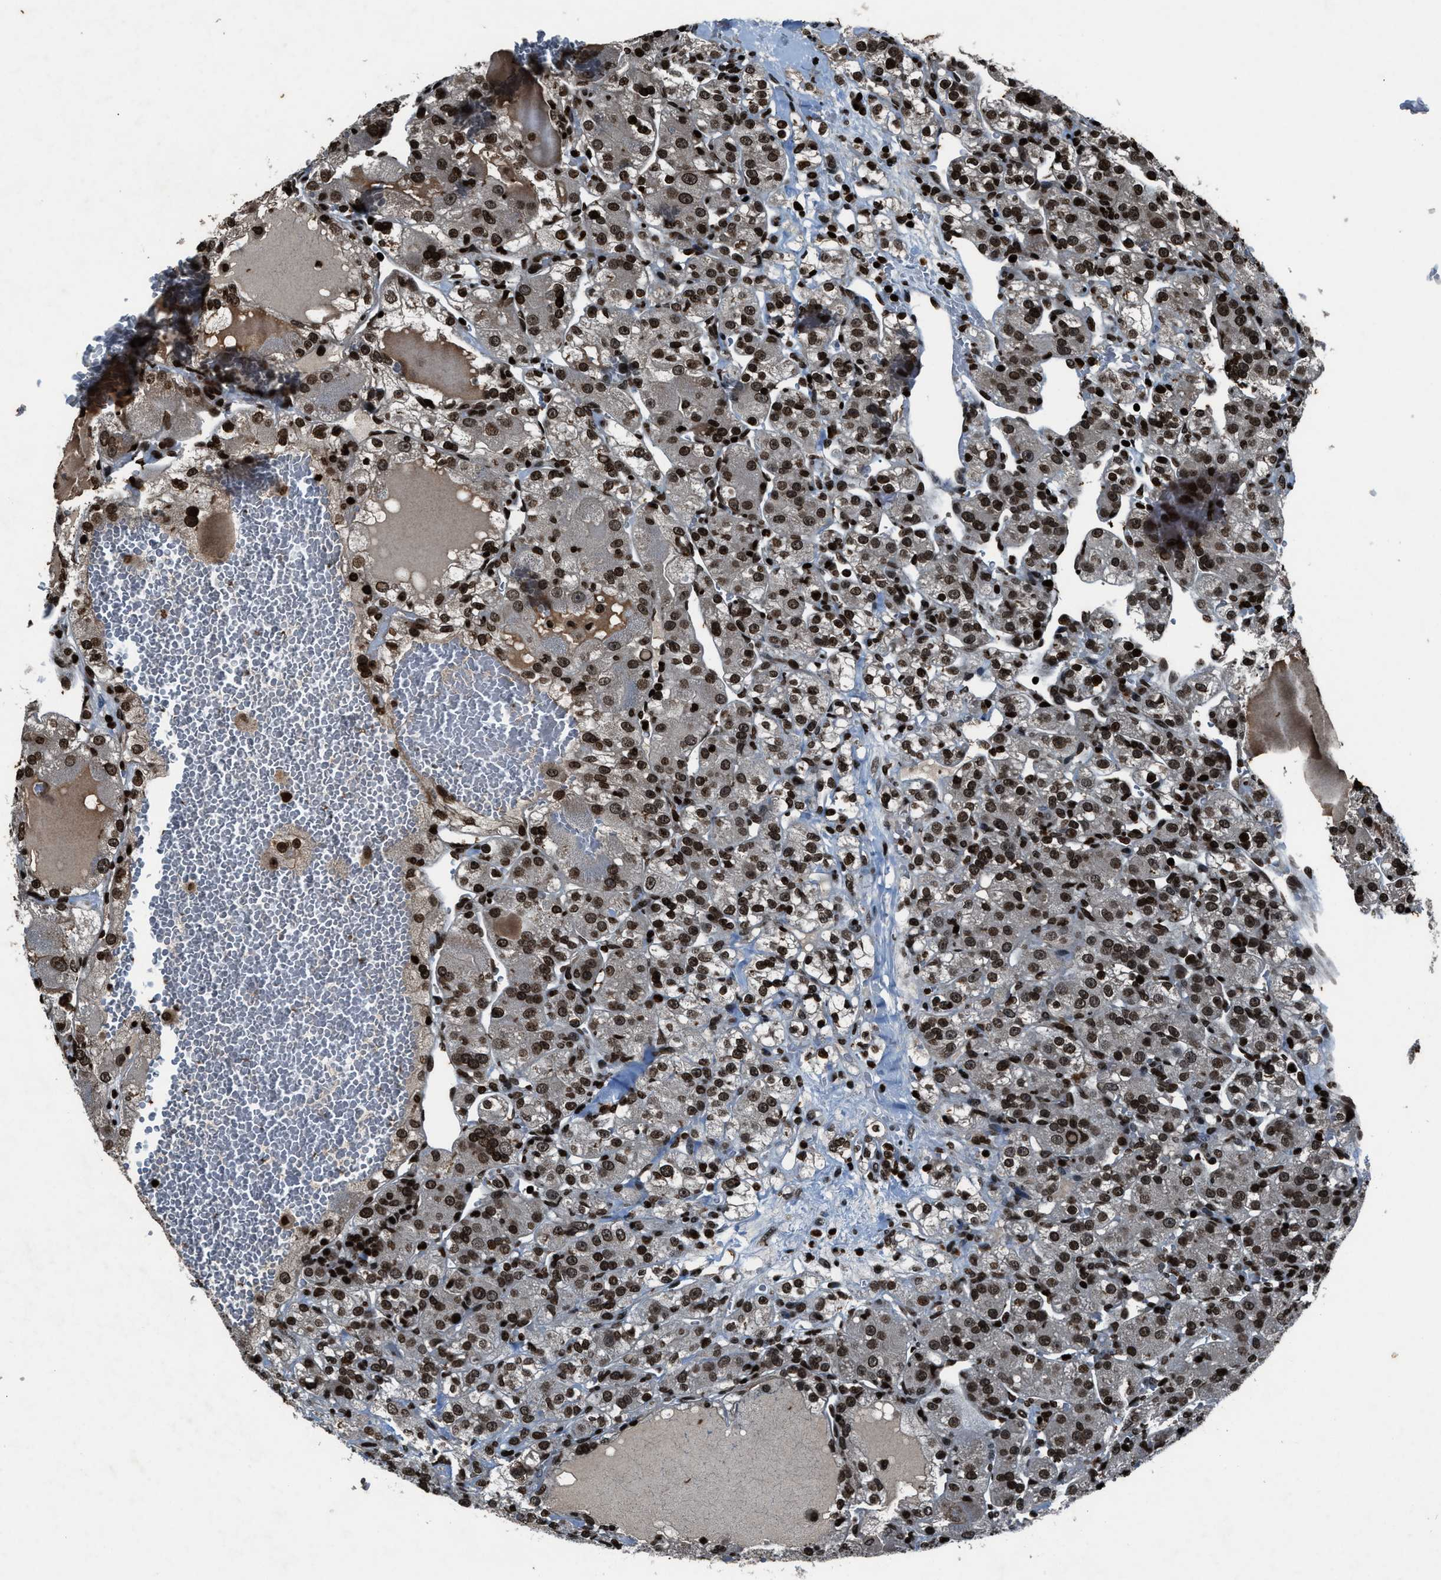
{"staining": {"intensity": "strong", "quantity": ">75%", "location": "nuclear"}, "tissue": "renal cancer", "cell_type": "Tumor cells", "image_type": "cancer", "snomed": [{"axis": "morphology", "description": "Normal tissue, NOS"}, {"axis": "morphology", "description": "Adenocarcinoma, NOS"}, {"axis": "topography", "description": "Kidney"}], "caption": "A brown stain highlights strong nuclear expression of a protein in renal adenocarcinoma tumor cells.", "gene": "H4C1", "patient": {"sex": "male", "age": 61}}